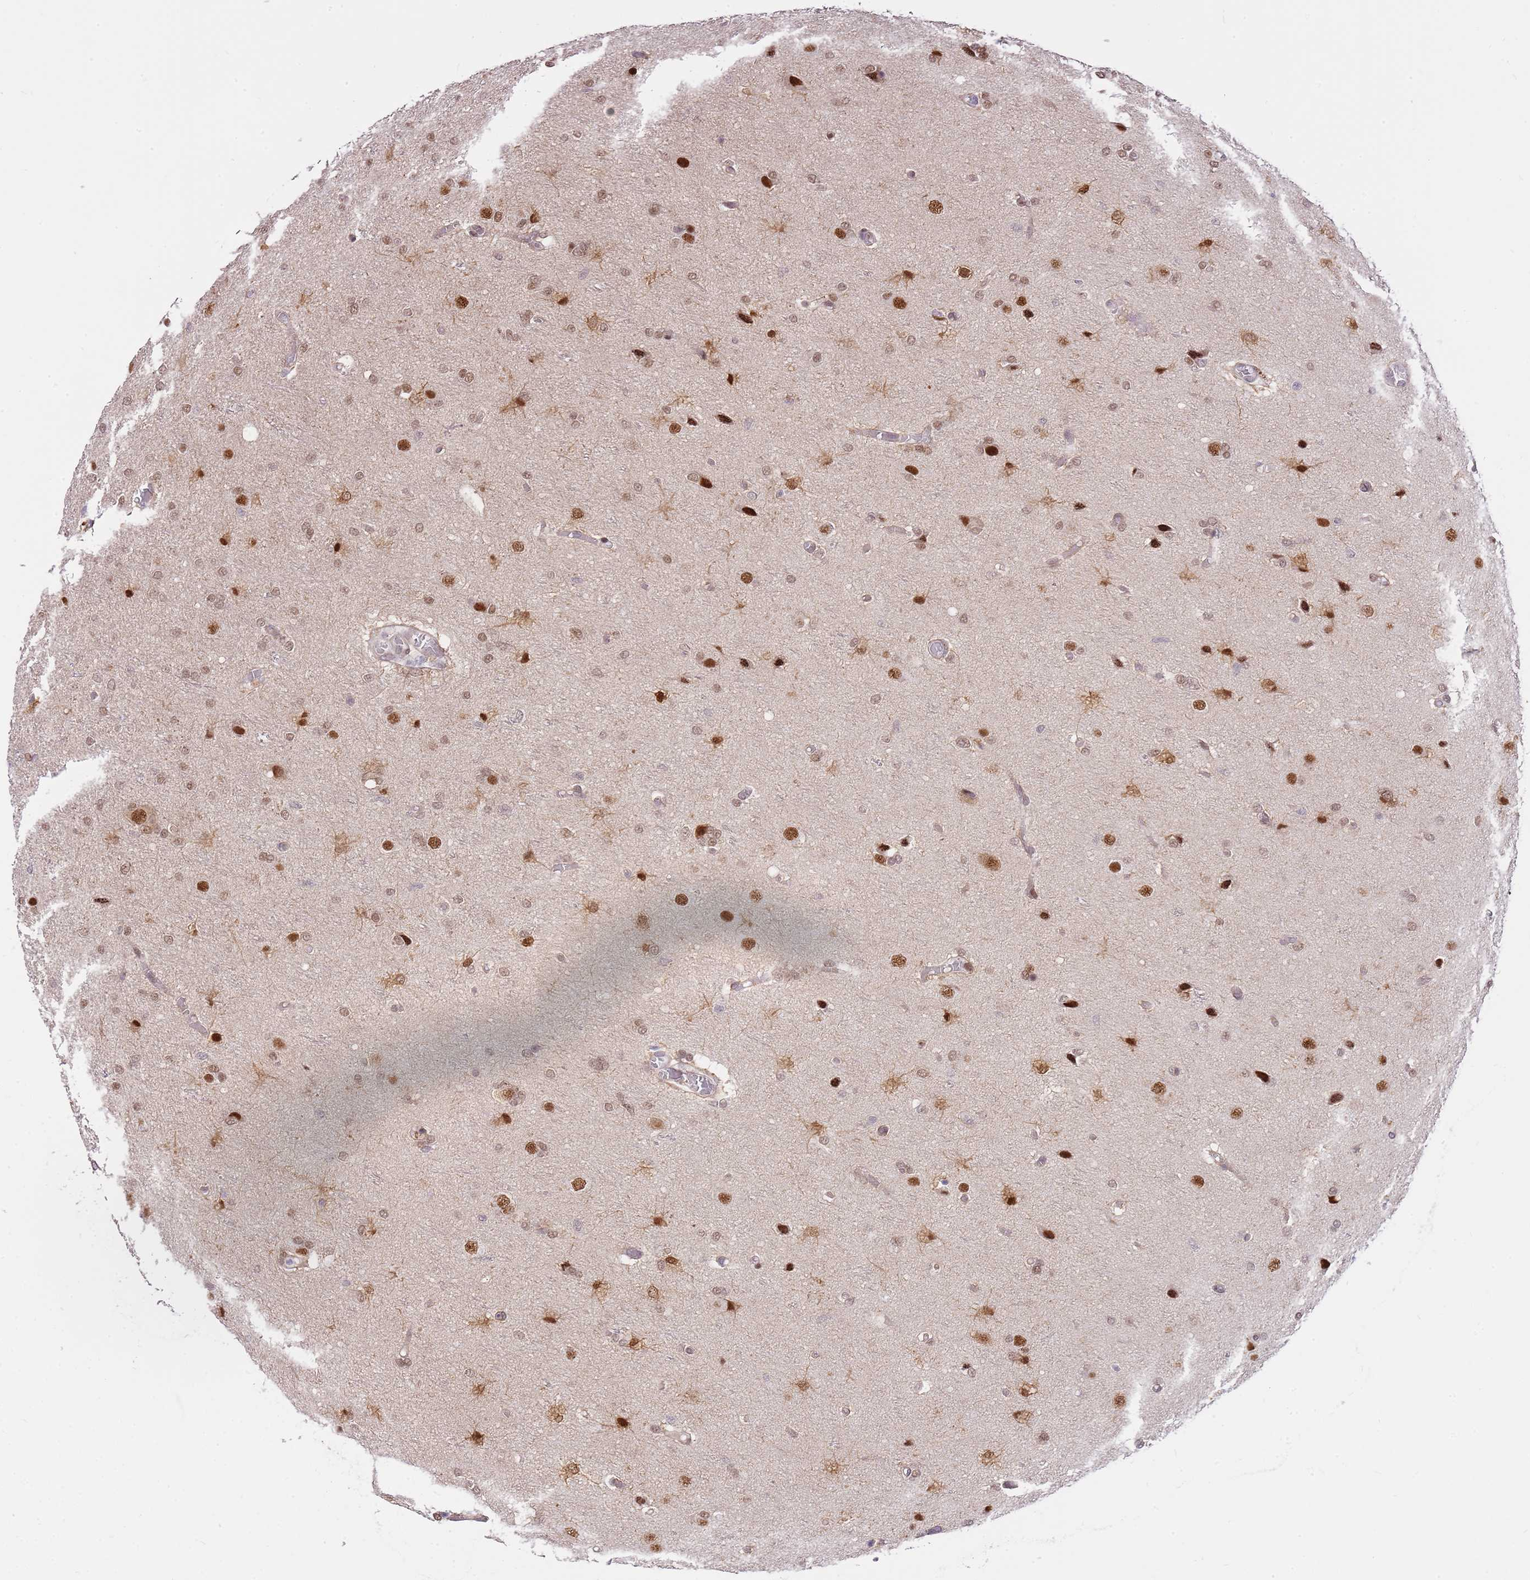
{"staining": {"intensity": "moderate", "quantity": ">75%", "location": "nuclear"}, "tissue": "glioma", "cell_type": "Tumor cells", "image_type": "cancer", "snomed": [{"axis": "morphology", "description": "Glioma, malignant, High grade"}, {"axis": "topography", "description": "Brain"}], "caption": "Protein analysis of malignant glioma (high-grade) tissue exhibits moderate nuclear staining in about >75% of tumor cells.", "gene": "RFK", "patient": {"sex": "female", "age": 74}}